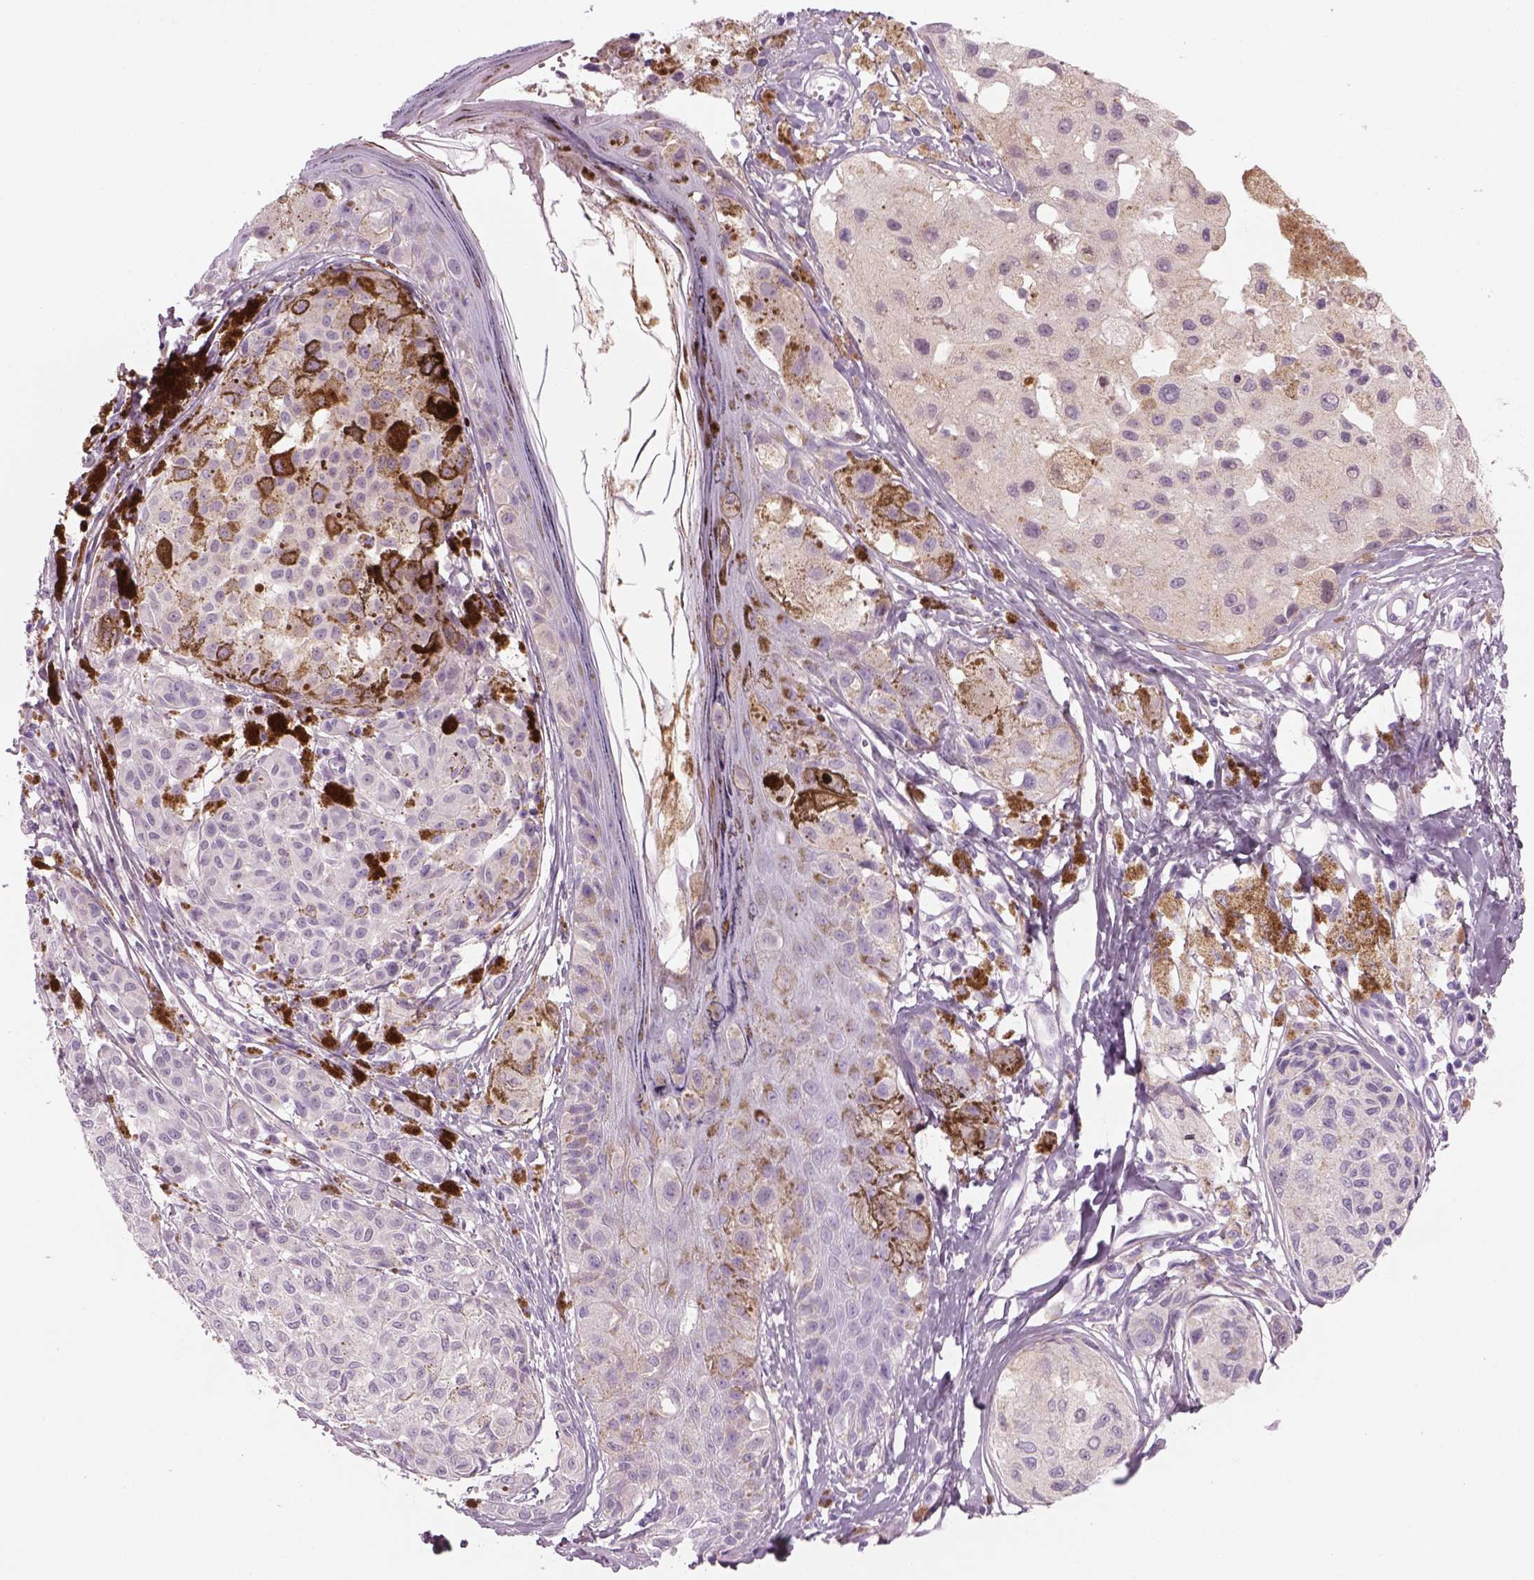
{"staining": {"intensity": "weak", "quantity": "<25%", "location": "cytoplasmic/membranous"}, "tissue": "melanoma", "cell_type": "Tumor cells", "image_type": "cancer", "snomed": [{"axis": "morphology", "description": "Malignant melanoma, NOS"}, {"axis": "topography", "description": "Skin"}], "caption": "Melanoma was stained to show a protein in brown. There is no significant staining in tumor cells. (DAB IHC with hematoxylin counter stain).", "gene": "MDH1B", "patient": {"sex": "female", "age": 38}}